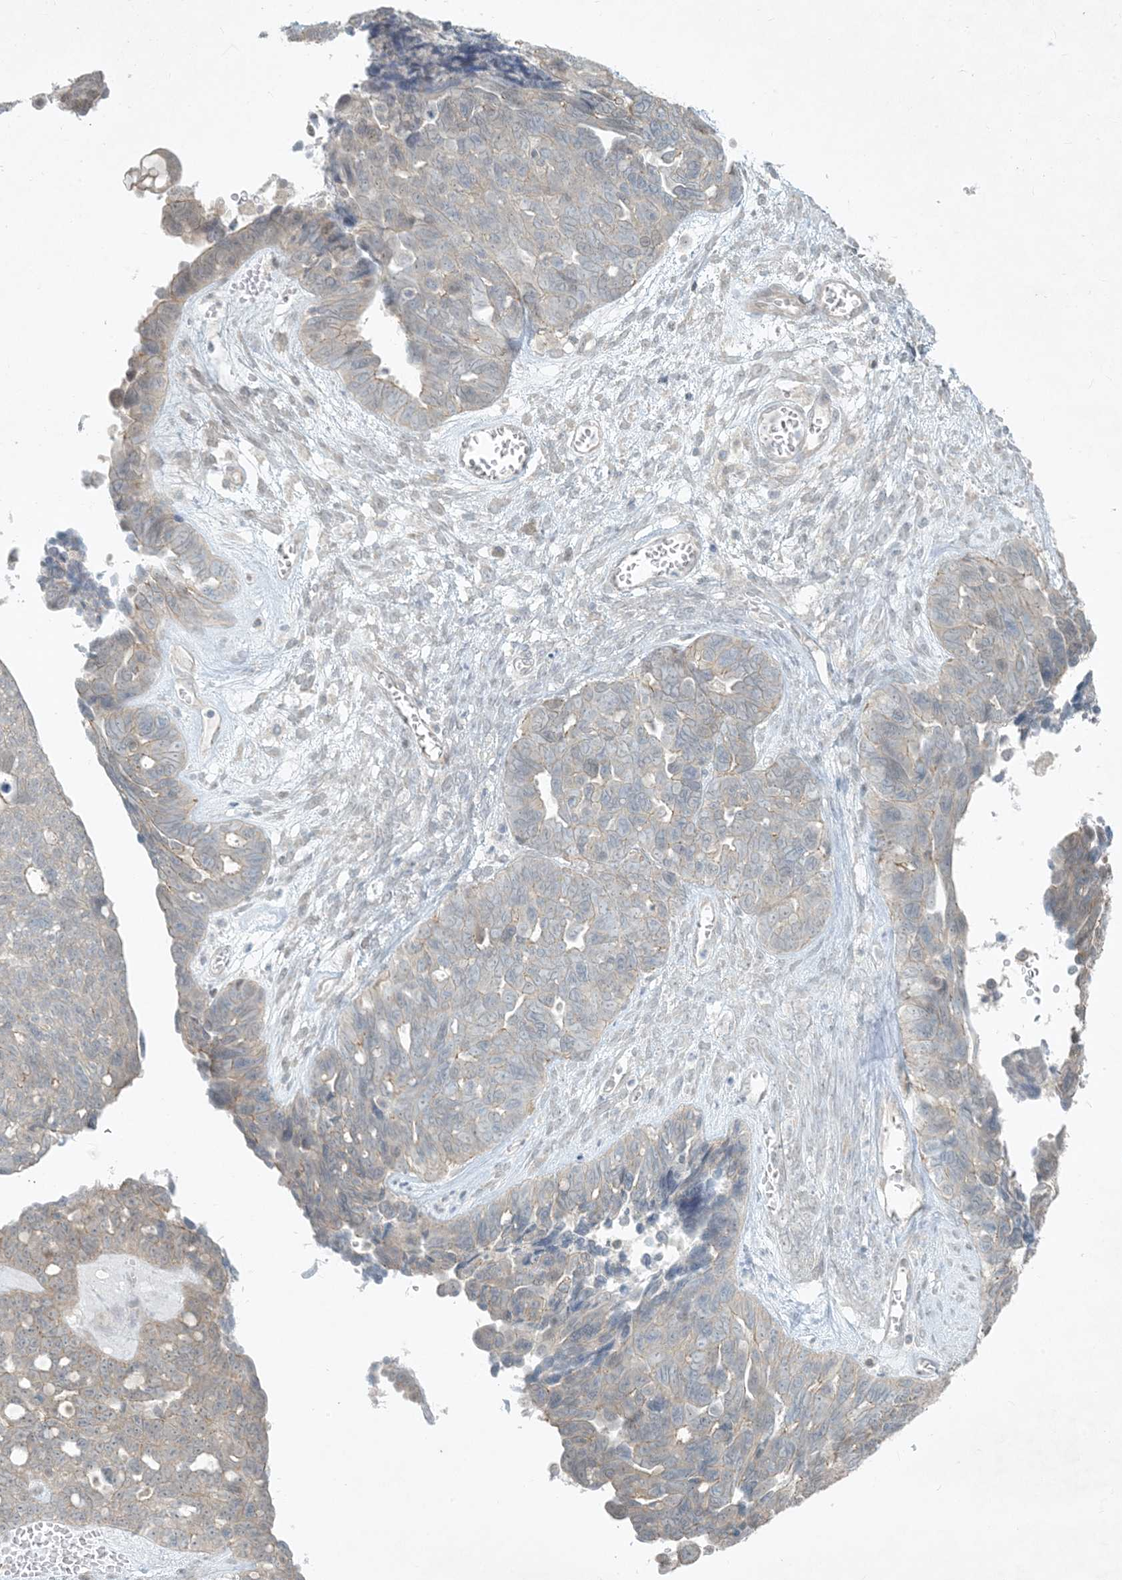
{"staining": {"intensity": "weak", "quantity": "<25%", "location": "cytoplasmic/membranous"}, "tissue": "ovarian cancer", "cell_type": "Tumor cells", "image_type": "cancer", "snomed": [{"axis": "morphology", "description": "Cystadenocarcinoma, serous, NOS"}, {"axis": "topography", "description": "Ovary"}], "caption": "An immunohistochemistry (IHC) photomicrograph of ovarian cancer (serous cystadenocarcinoma) is shown. There is no staining in tumor cells of ovarian cancer (serous cystadenocarcinoma). (DAB (3,3'-diaminobenzidine) immunohistochemistry with hematoxylin counter stain).", "gene": "BCORL1", "patient": {"sex": "female", "age": 79}}